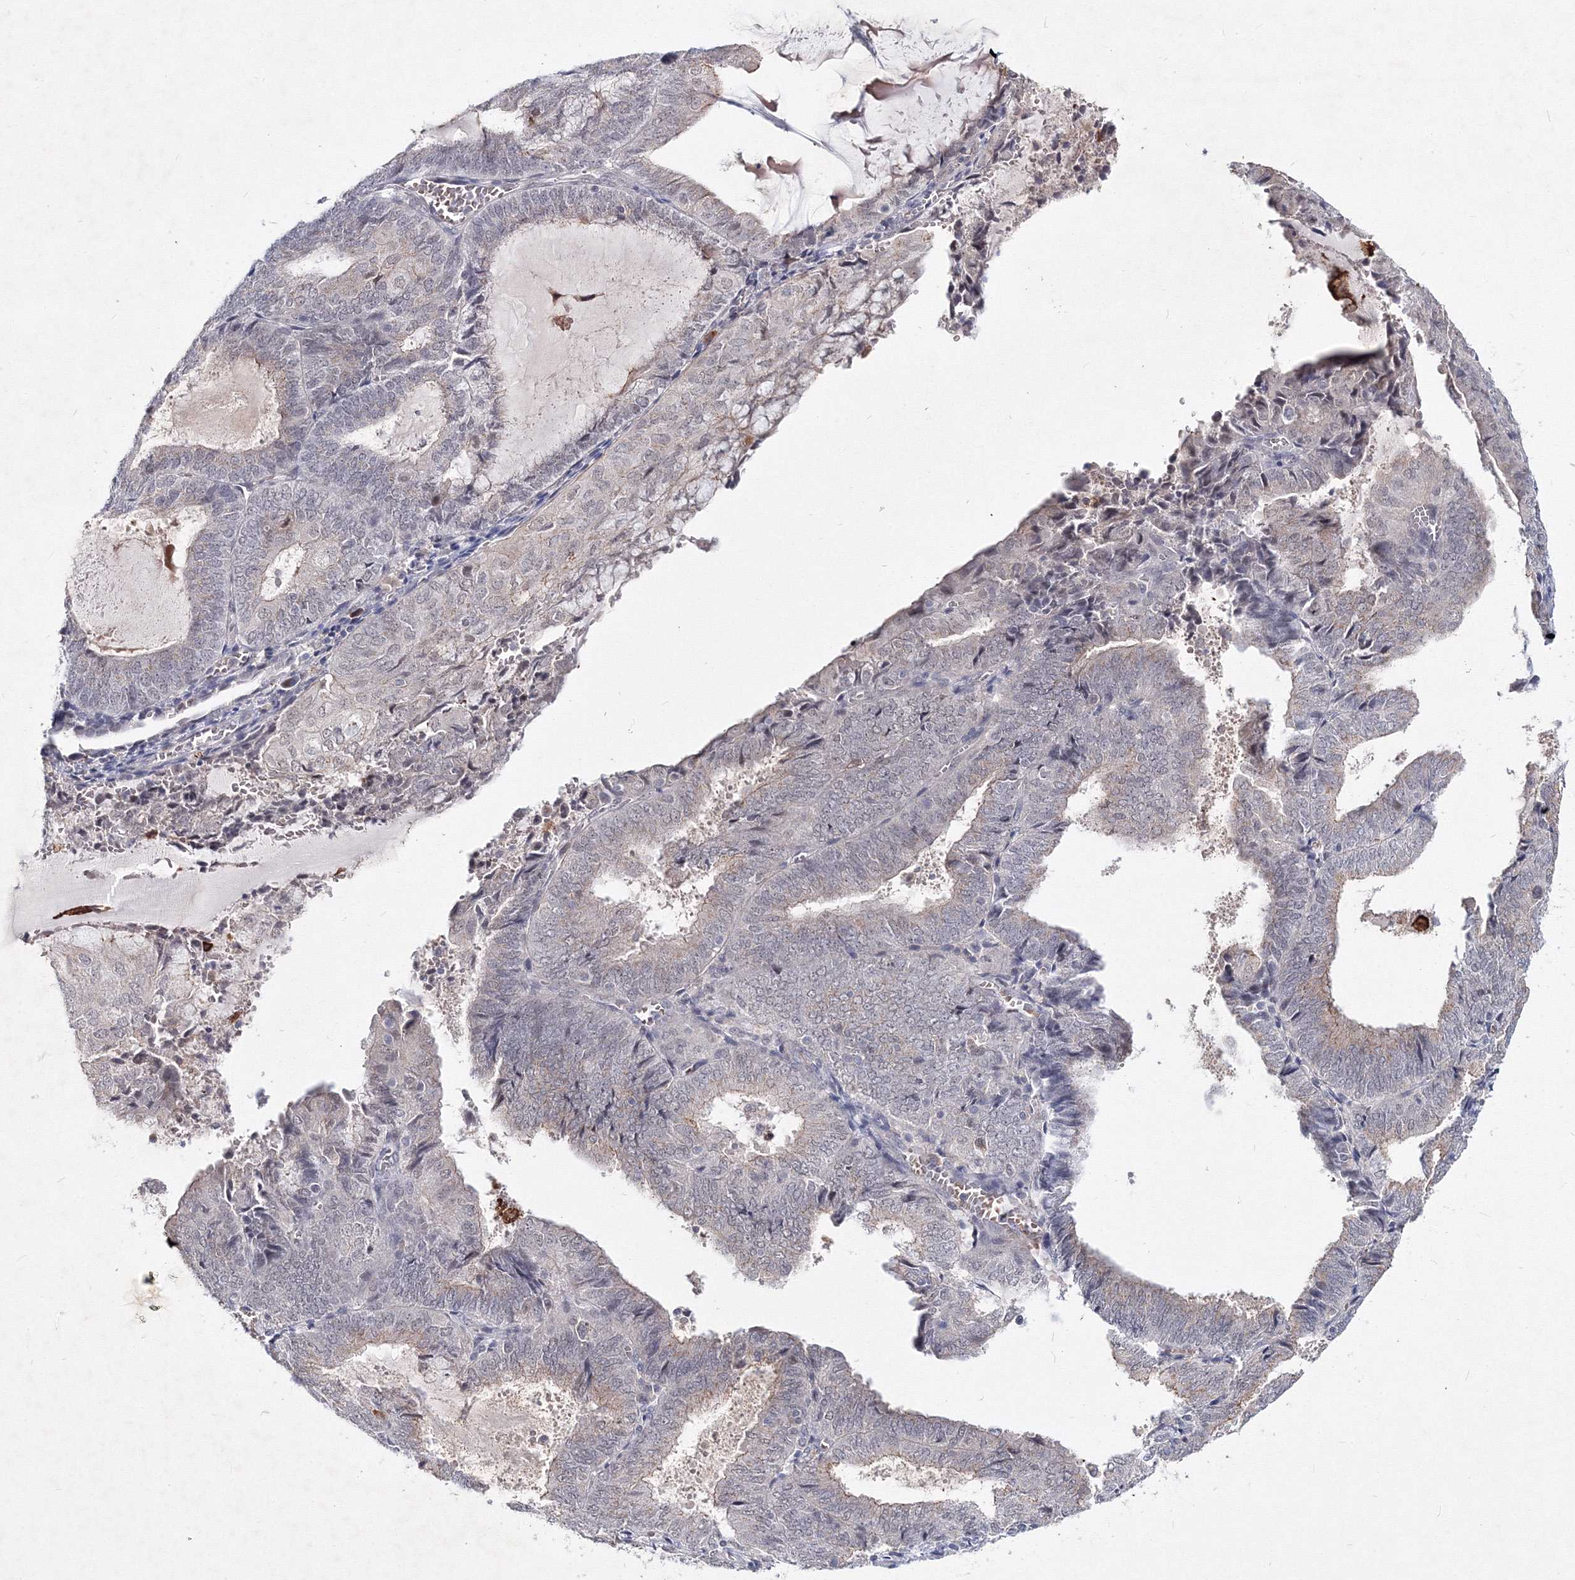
{"staining": {"intensity": "negative", "quantity": "none", "location": "none"}, "tissue": "endometrial cancer", "cell_type": "Tumor cells", "image_type": "cancer", "snomed": [{"axis": "morphology", "description": "Adenocarcinoma, NOS"}, {"axis": "topography", "description": "Endometrium"}], "caption": "Endometrial cancer (adenocarcinoma) was stained to show a protein in brown. There is no significant expression in tumor cells.", "gene": "C11orf52", "patient": {"sex": "female", "age": 81}}